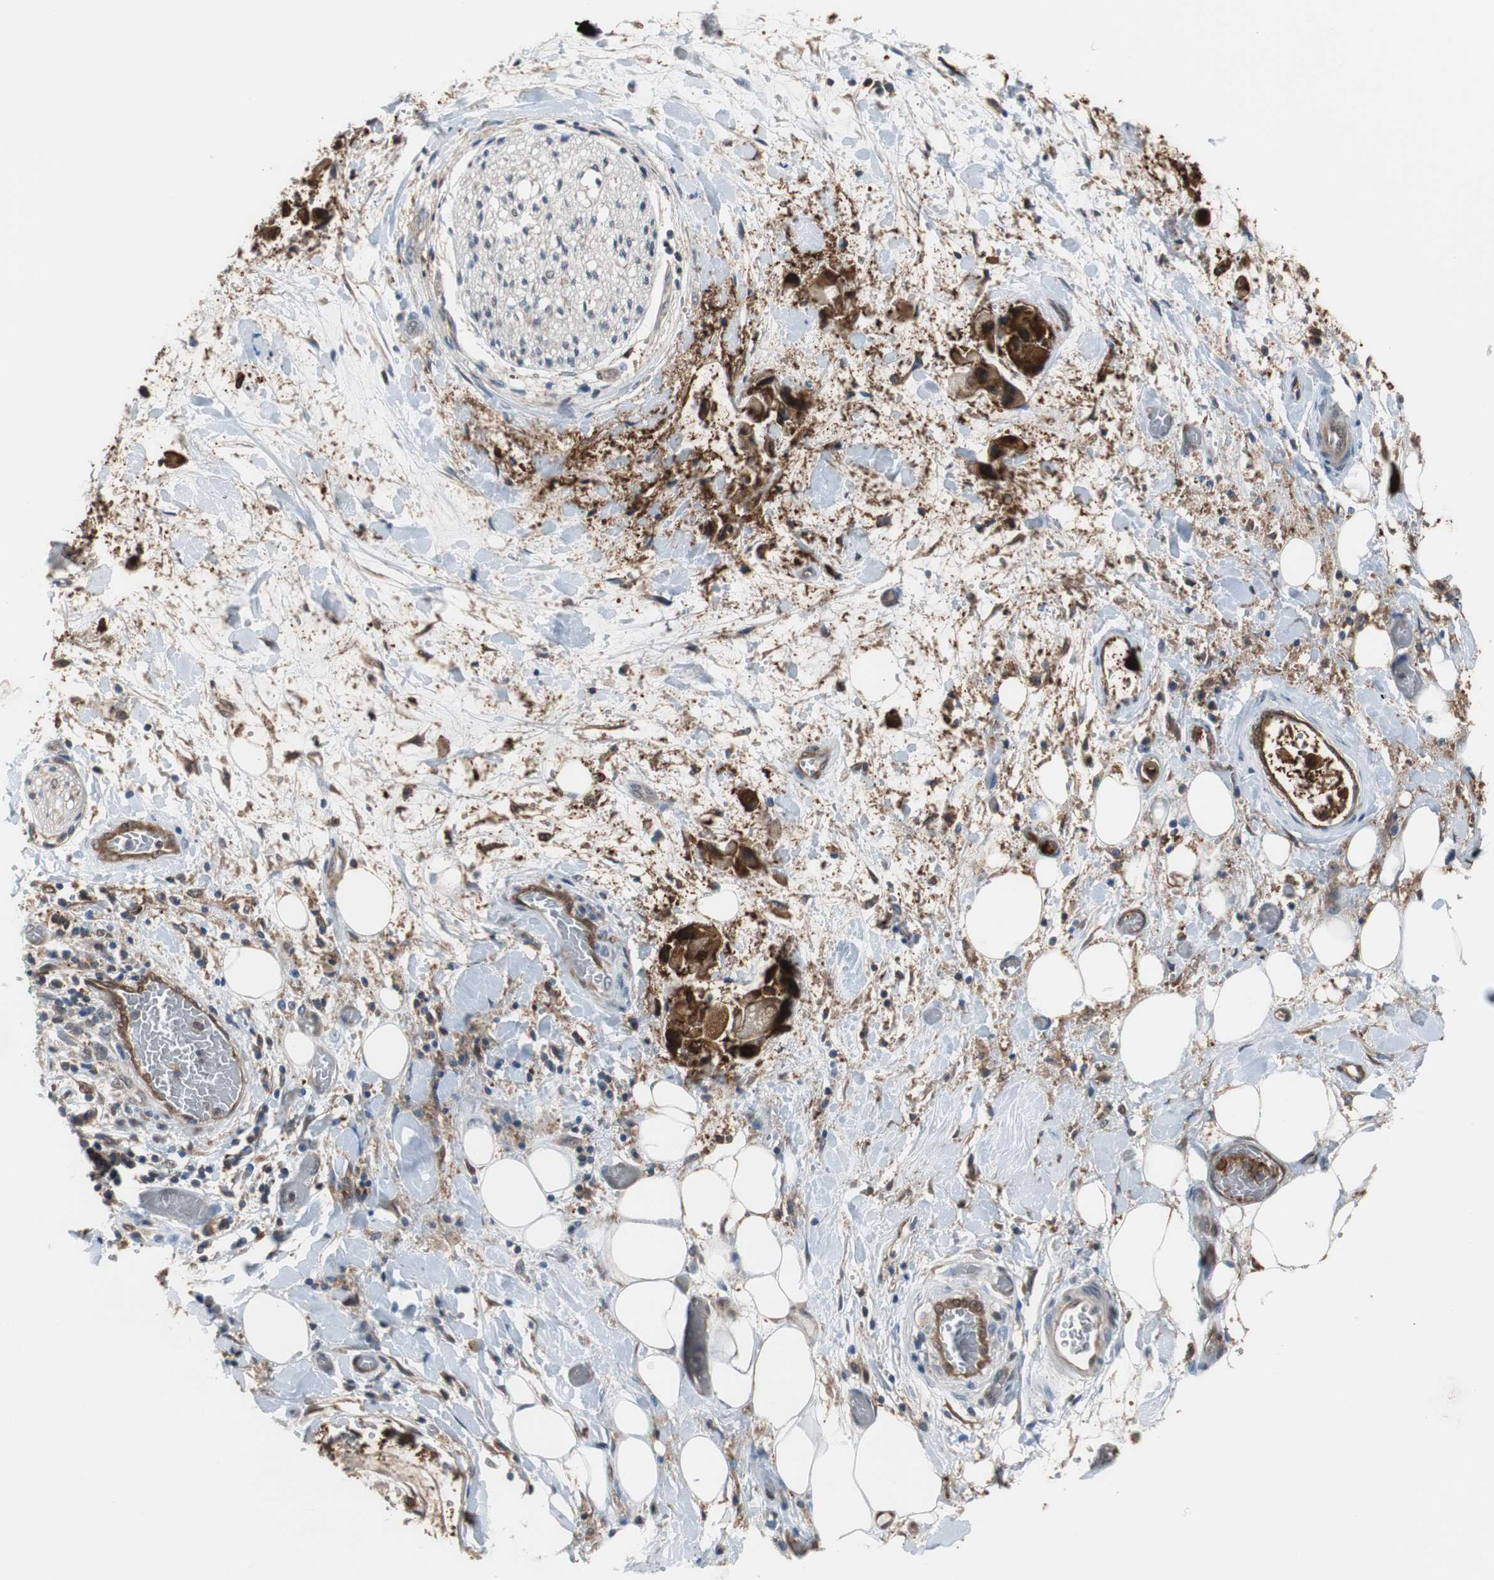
{"staining": {"intensity": "weak", "quantity": "25%-75%", "location": "cytoplasmic/membranous"}, "tissue": "adipose tissue", "cell_type": "Adipocytes", "image_type": "normal", "snomed": [{"axis": "morphology", "description": "Normal tissue, NOS"}, {"axis": "morphology", "description": "Cholangiocarcinoma"}, {"axis": "topography", "description": "Liver"}, {"axis": "topography", "description": "Peripheral nerve tissue"}], "caption": "High-magnification brightfield microscopy of normal adipose tissue stained with DAB (3,3'-diaminobenzidine) (brown) and counterstained with hematoxylin (blue). adipocytes exhibit weak cytoplasmic/membranous staining is identified in about25%-75% of cells.", "gene": "ANXA4", "patient": {"sex": "male", "age": 50}}